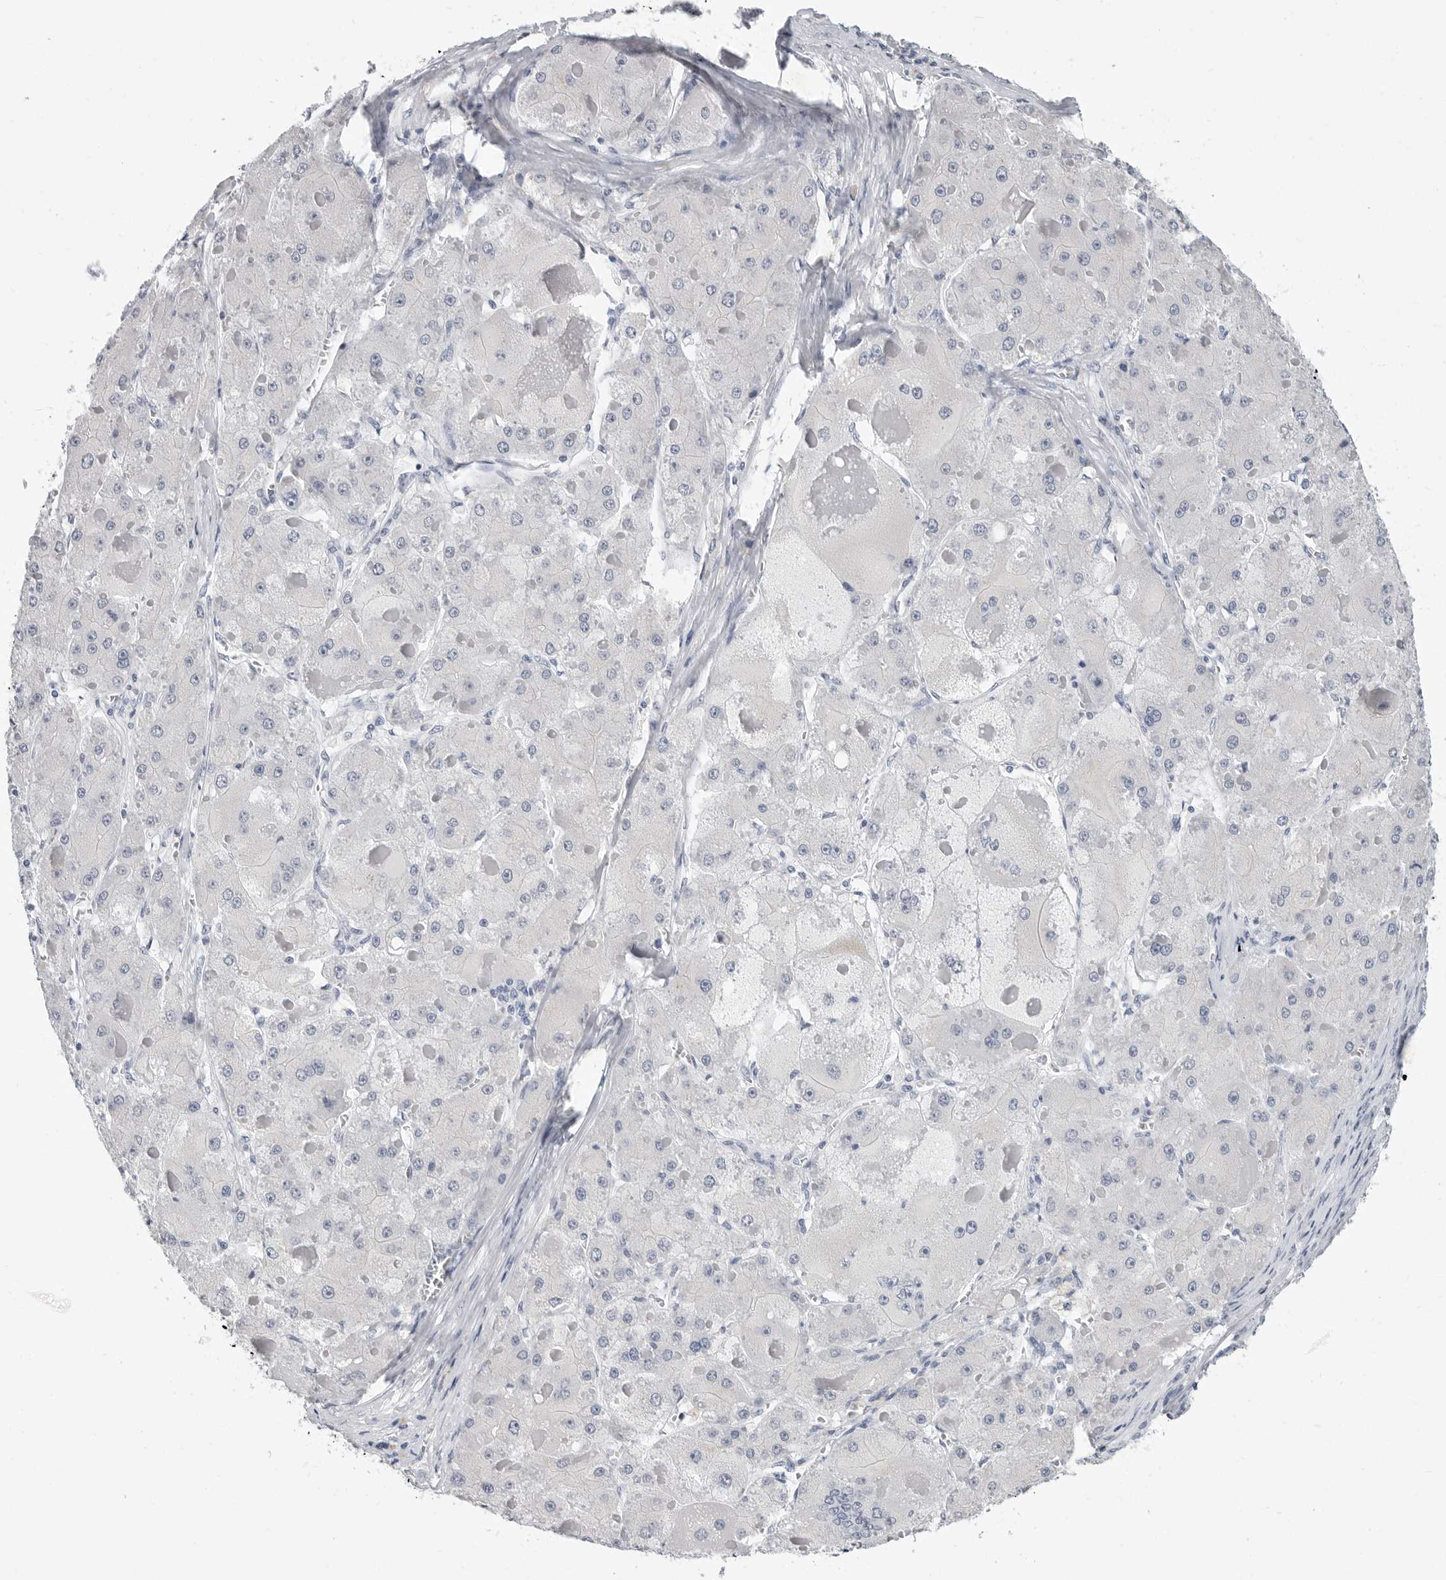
{"staining": {"intensity": "negative", "quantity": "none", "location": "none"}, "tissue": "liver cancer", "cell_type": "Tumor cells", "image_type": "cancer", "snomed": [{"axis": "morphology", "description": "Carcinoma, Hepatocellular, NOS"}, {"axis": "topography", "description": "Liver"}], "caption": "Tumor cells are negative for protein expression in human liver cancer (hepatocellular carcinoma).", "gene": "PLN", "patient": {"sex": "female", "age": 73}}